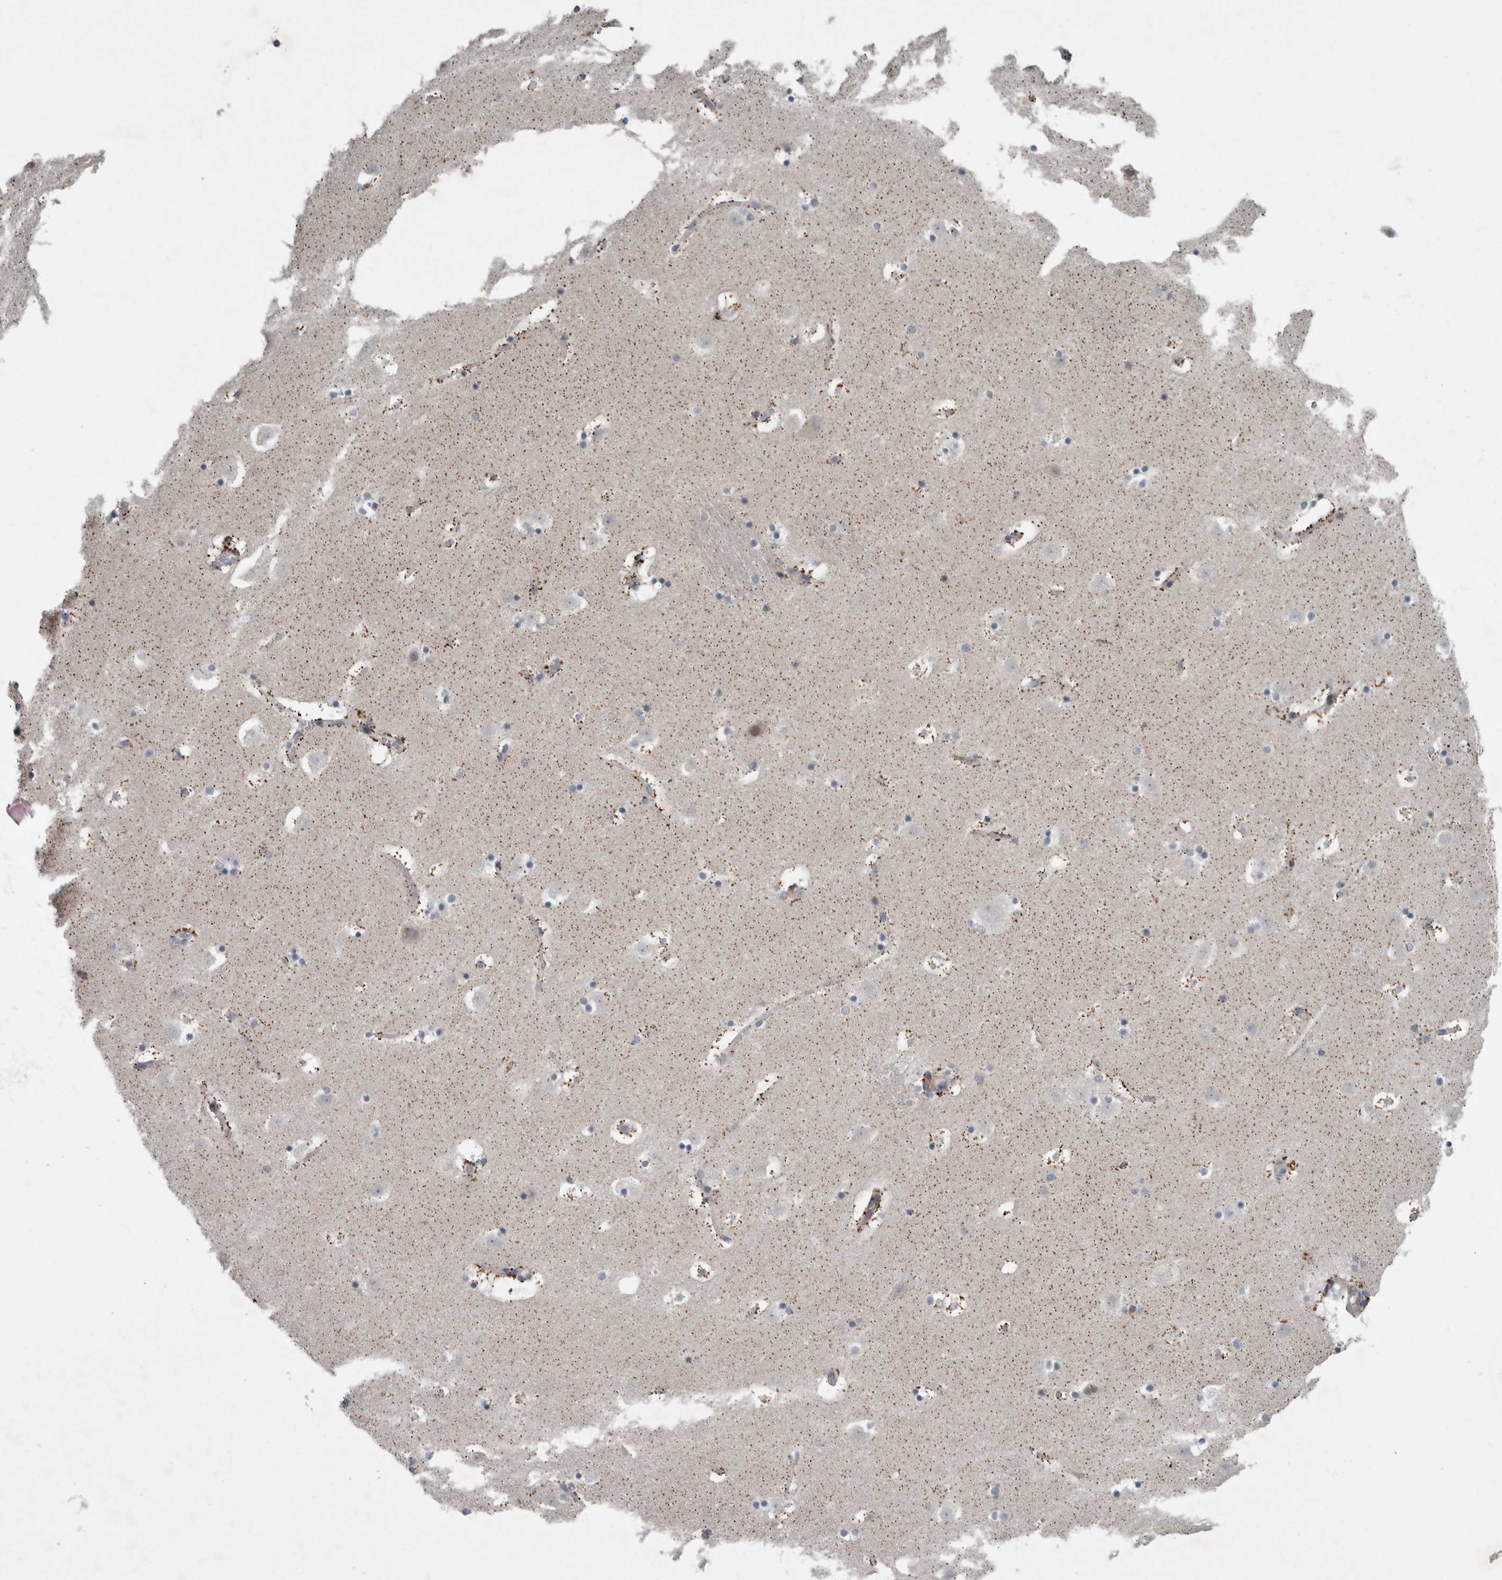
{"staining": {"intensity": "moderate", "quantity": "<25%", "location": "cytoplasmic/membranous"}, "tissue": "caudate", "cell_type": "Glial cells", "image_type": "normal", "snomed": [{"axis": "morphology", "description": "Normal tissue, NOS"}, {"axis": "topography", "description": "Lateral ventricle wall"}], "caption": "Moderate cytoplasmic/membranous staining for a protein is appreciated in about <25% of glial cells of unremarkable caudate using immunohistochemistry (IHC).", "gene": "CDC42BPG", "patient": {"sex": "male", "age": 45}}